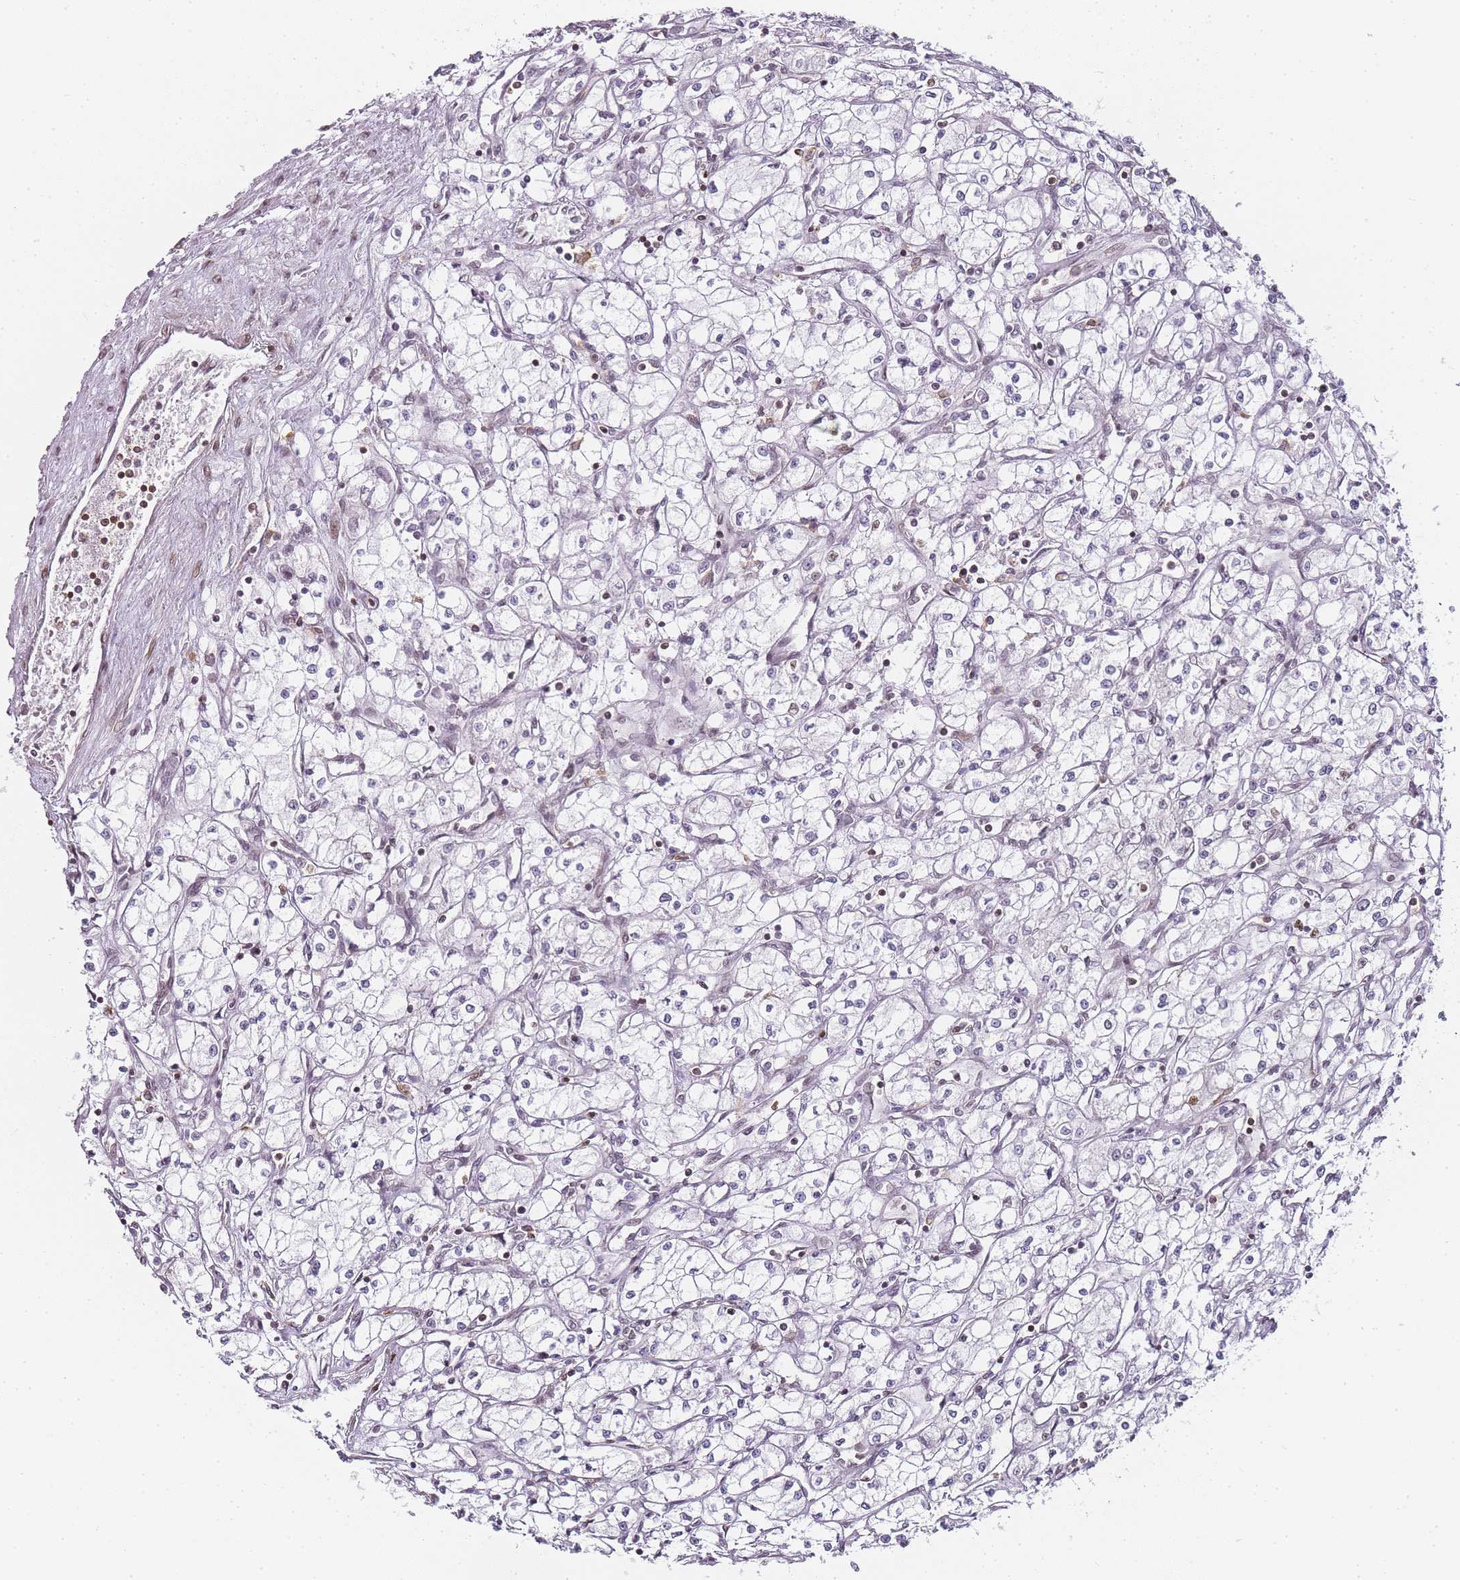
{"staining": {"intensity": "weak", "quantity": "<25%", "location": "nuclear"}, "tissue": "renal cancer", "cell_type": "Tumor cells", "image_type": "cancer", "snomed": [{"axis": "morphology", "description": "Adenocarcinoma, NOS"}, {"axis": "topography", "description": "Kidney"}], "caption": "The immunohistochemistry image has no significant staining in tumor cells of renal cancer (adenocarcinoma) tissue. (Immunohistochemistry (ihc), brightfield microscopy, high magnification).", "gene": "JAKMIP1", "patient": {"sex": "male", "age": 59}}